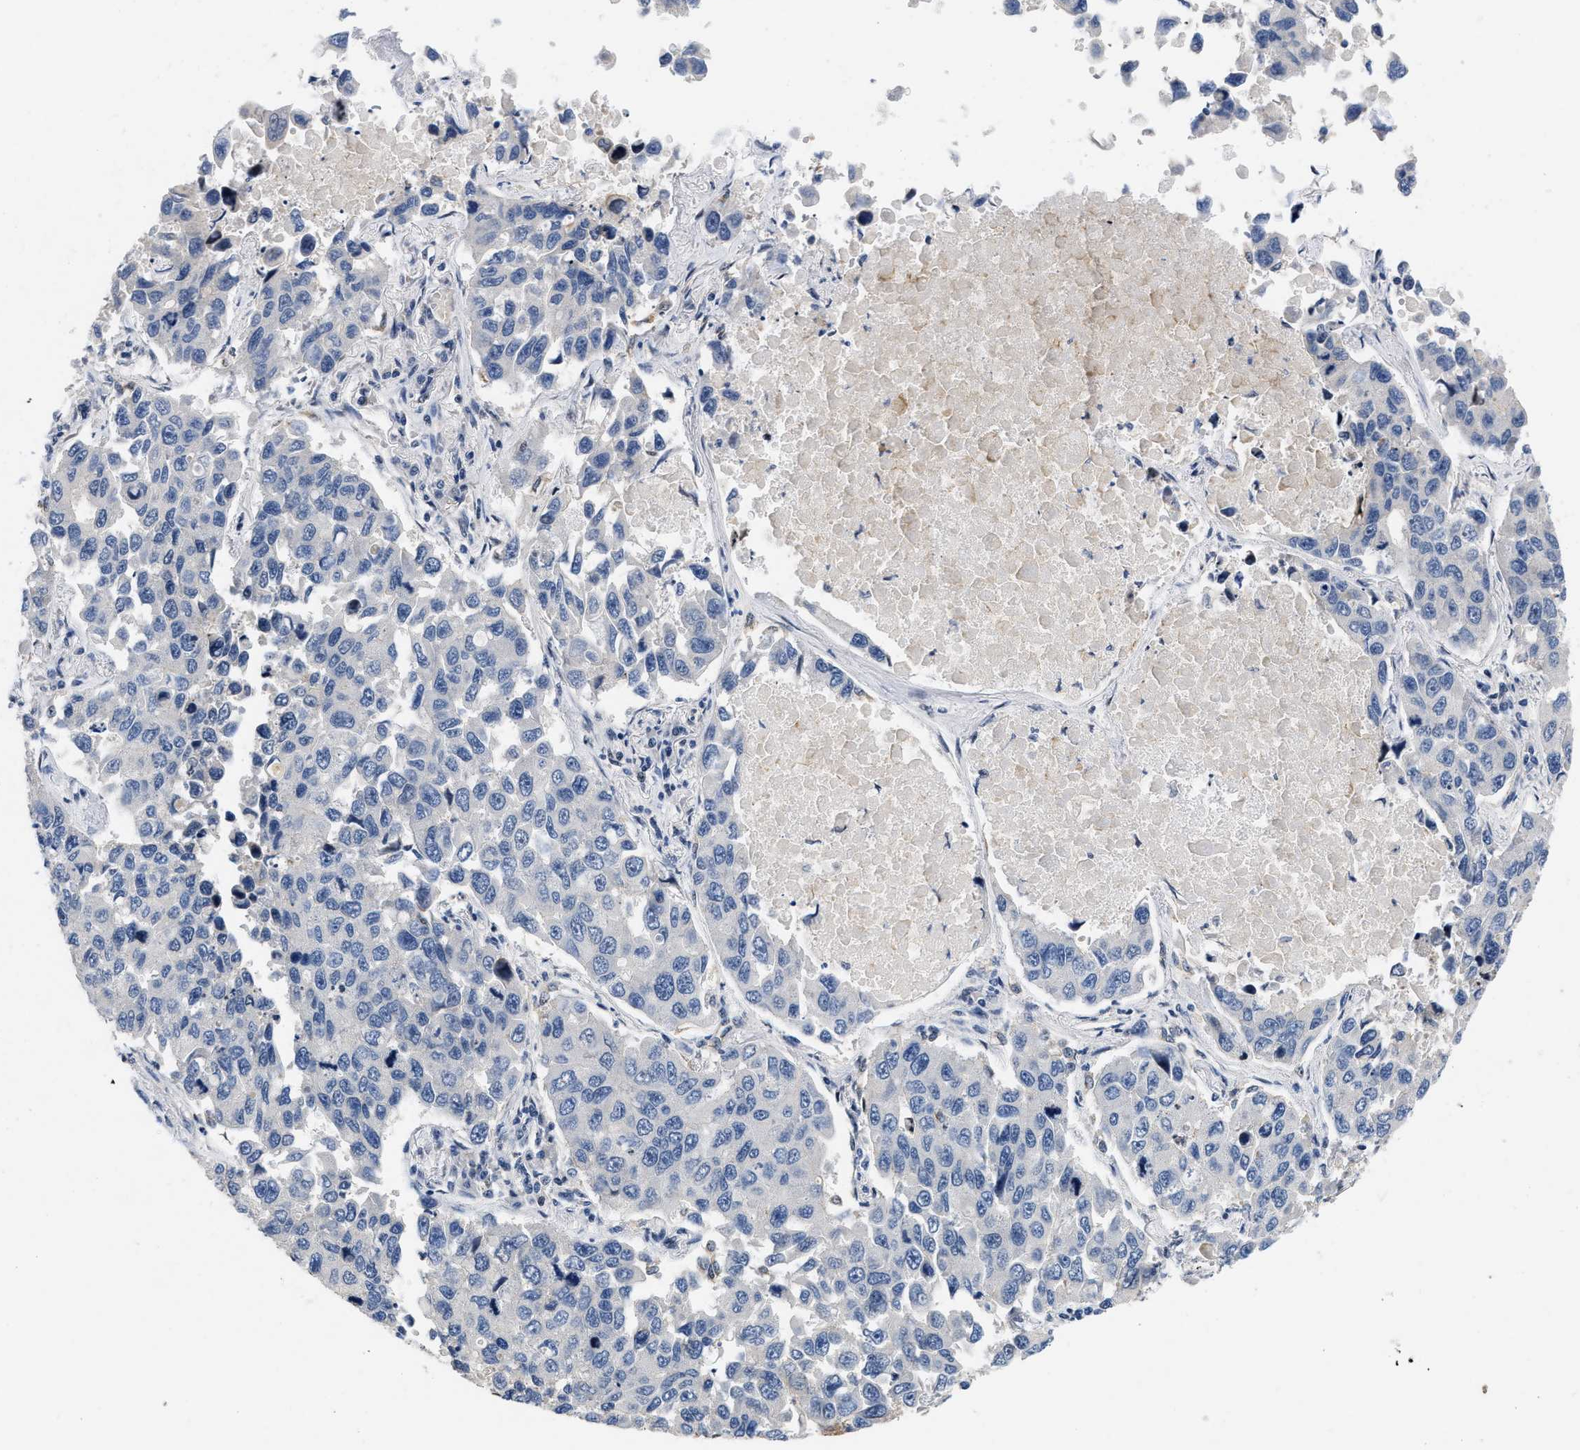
{"staining": {"intensity": "negative", "quantity": "none", "location": "none"}, "tissue": "lung cancer", "cell_type": "Tumor cells", "image_type": "cancer", "snomed": [{"axis": "morphology", "description": "Adenocarcinoma, NOS"}, {"axis": "topography", "description": "Lung"}], "caption": "High power microscopy image of an IHC micrograph of lung adenocarcinoma, revealing no significant positivity in tumor cells.", "gene": "VIP", "patient": {"sex": "male", "age": 64}}